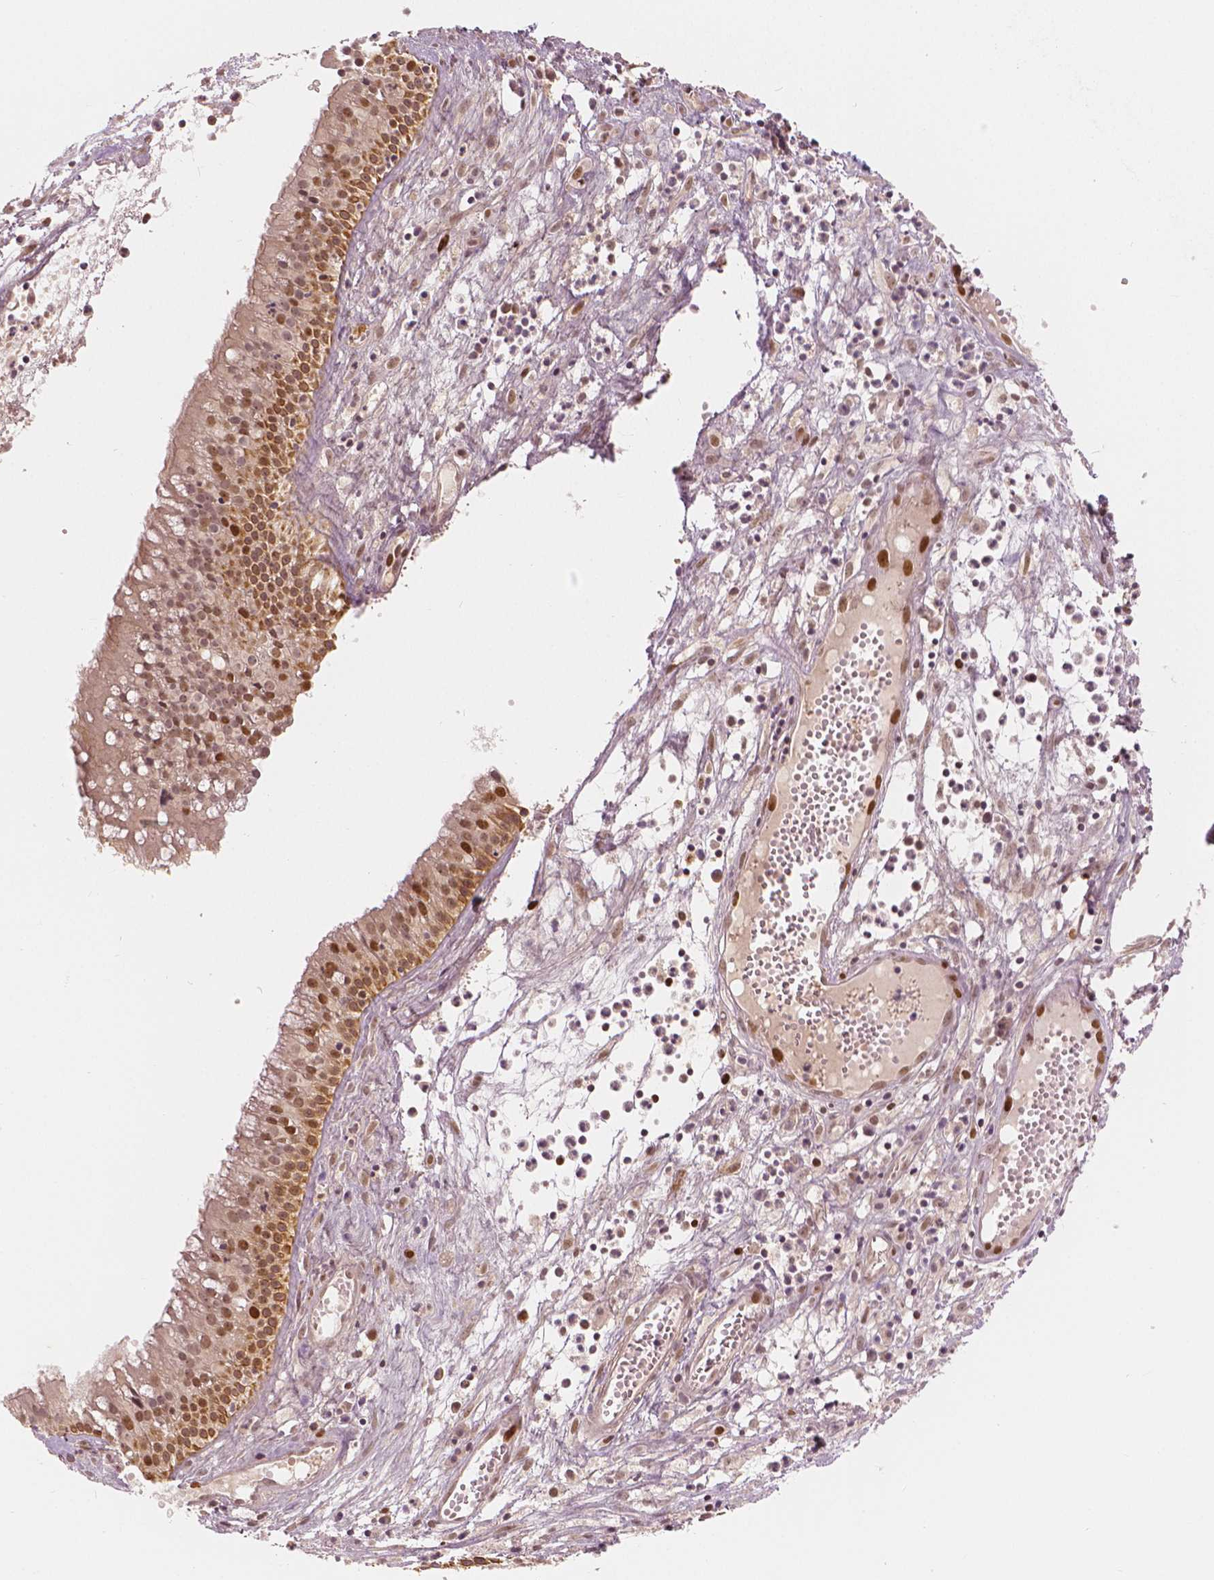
{"staining": {"intensity": "moderate", "quantity": ">75%", "location": "nuclear"}, "tissue": "nasopharynx", "cell_type": "Respiratory epithelial cells", "image_type": "normal", "snomed": [{"axis": "morphology", "description": "Normal tissue, NOS"}, {"axis": "topography", "description": "Nasopharynx"}], "caption": "Immunohistochemical staining of unremarkable human nasopharynx displays medium levels of moderate nuclear staining in about >75% of respiratory epithelial cells. The staining is performed using DAB brown chromogen to label protein expression. The nuclei are counter-stained blue using hematoxylin.", "gene": "NSD2", "patient": {"sex": "male", "age": 31}}